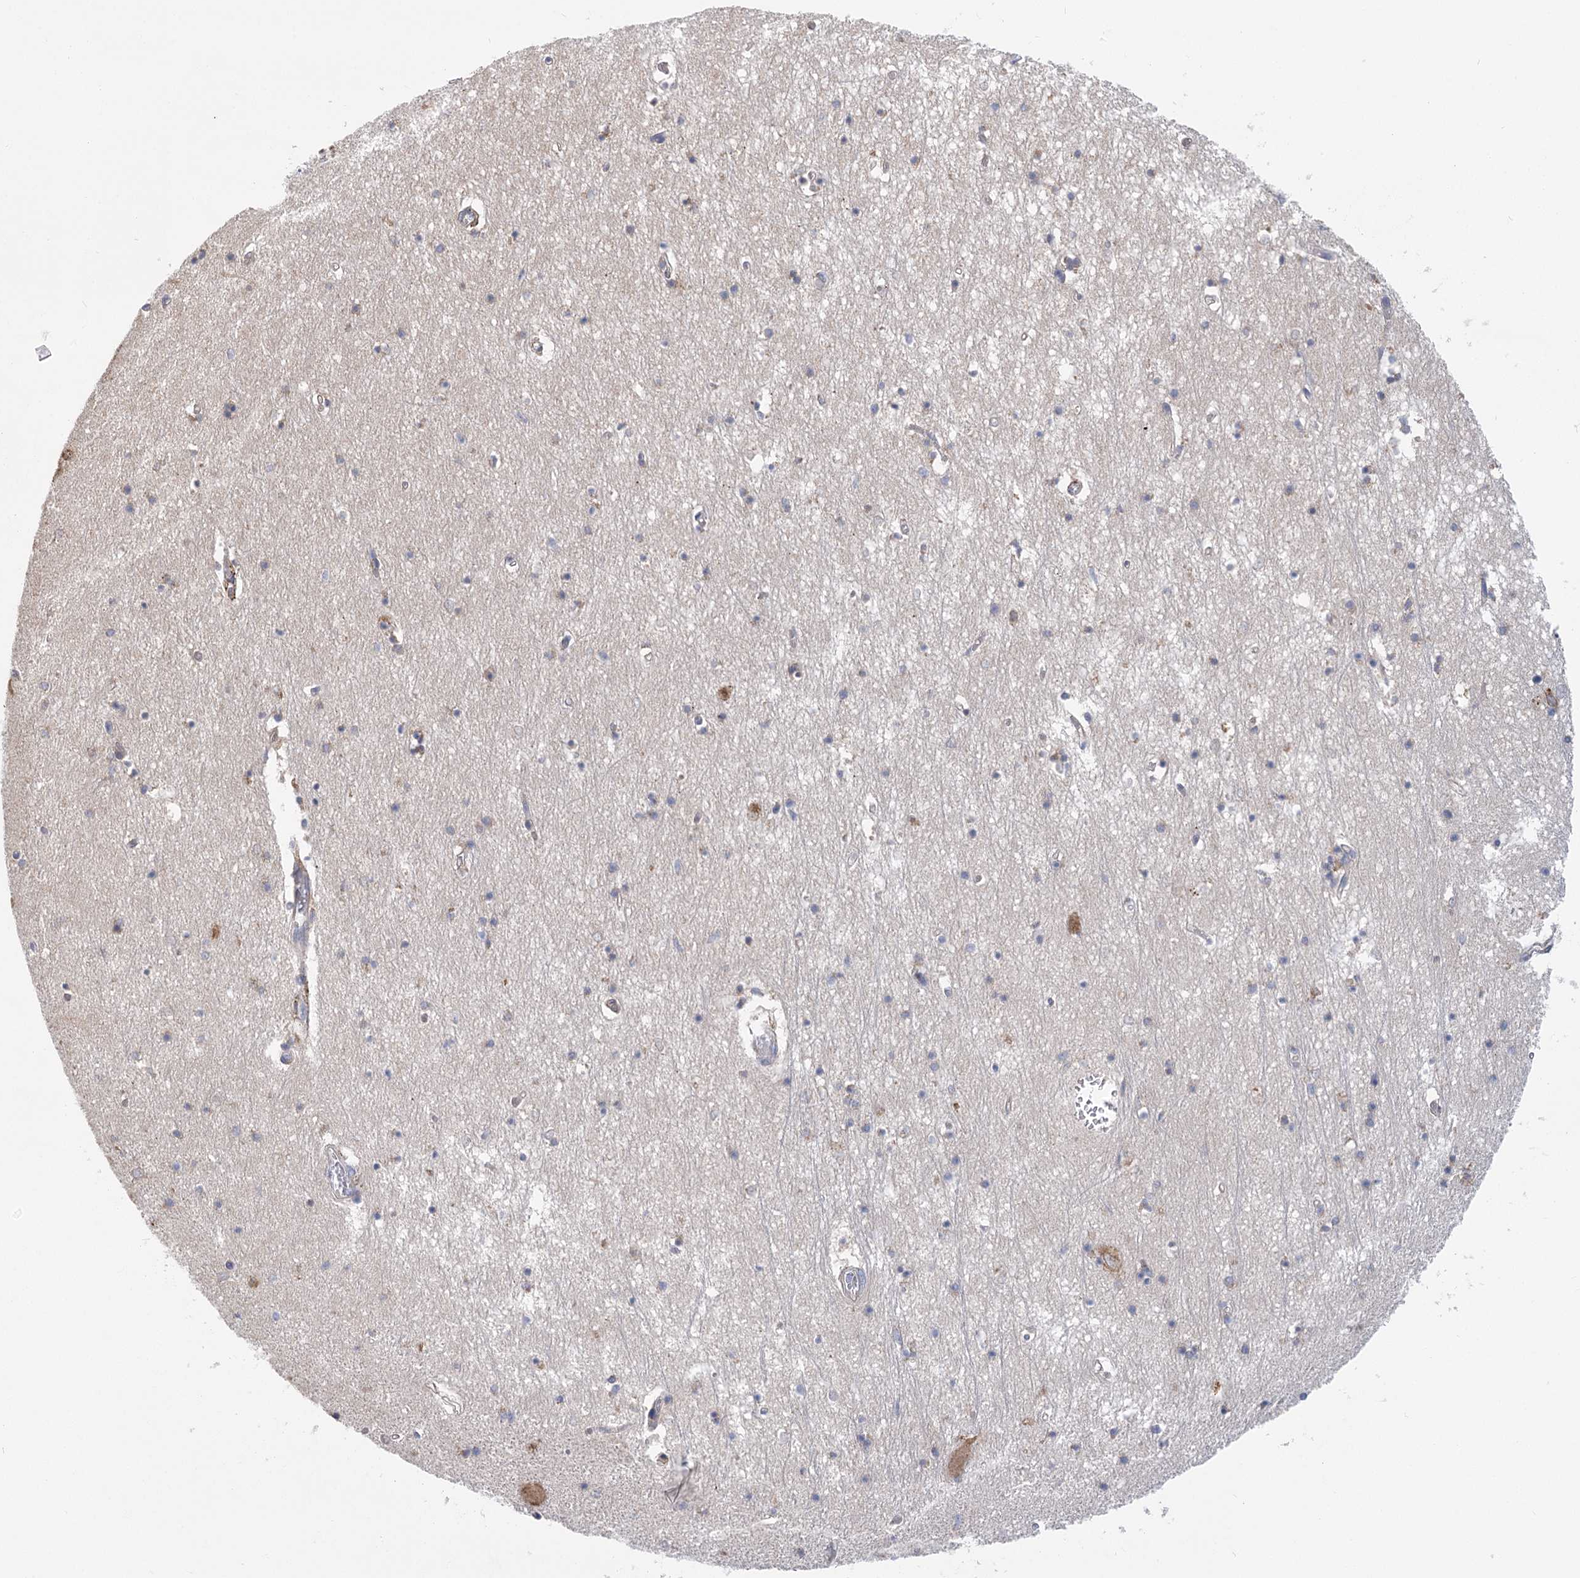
{"staining": {"intensity": "moderate", "quantity": "<25%", "location": "cytoplasmic/membranous"}, "tissue": "hippocampus", "cell_type": "Glial cells", "image_type": "normal", "snomed": [{"axis": "morphology", "description": "Normal tissue, NOS"}, {"axis": "topography", "description": "Hippocampus"}], "caption": "High-magnification brightfield microscopy of normal hippocampus stained with DAB (3,3'-diaminobenzidine) (brown) and counterstained with hematoxylin (blue). glial cells exhibit moderate cytoplasmic/membranous expression is present in approximately<25% of cells. The protein of interest is shown in brown color, while the nuclei are stained blue.", "gene": "METTL24", "patient": {"sex": "male", "age": 70}}